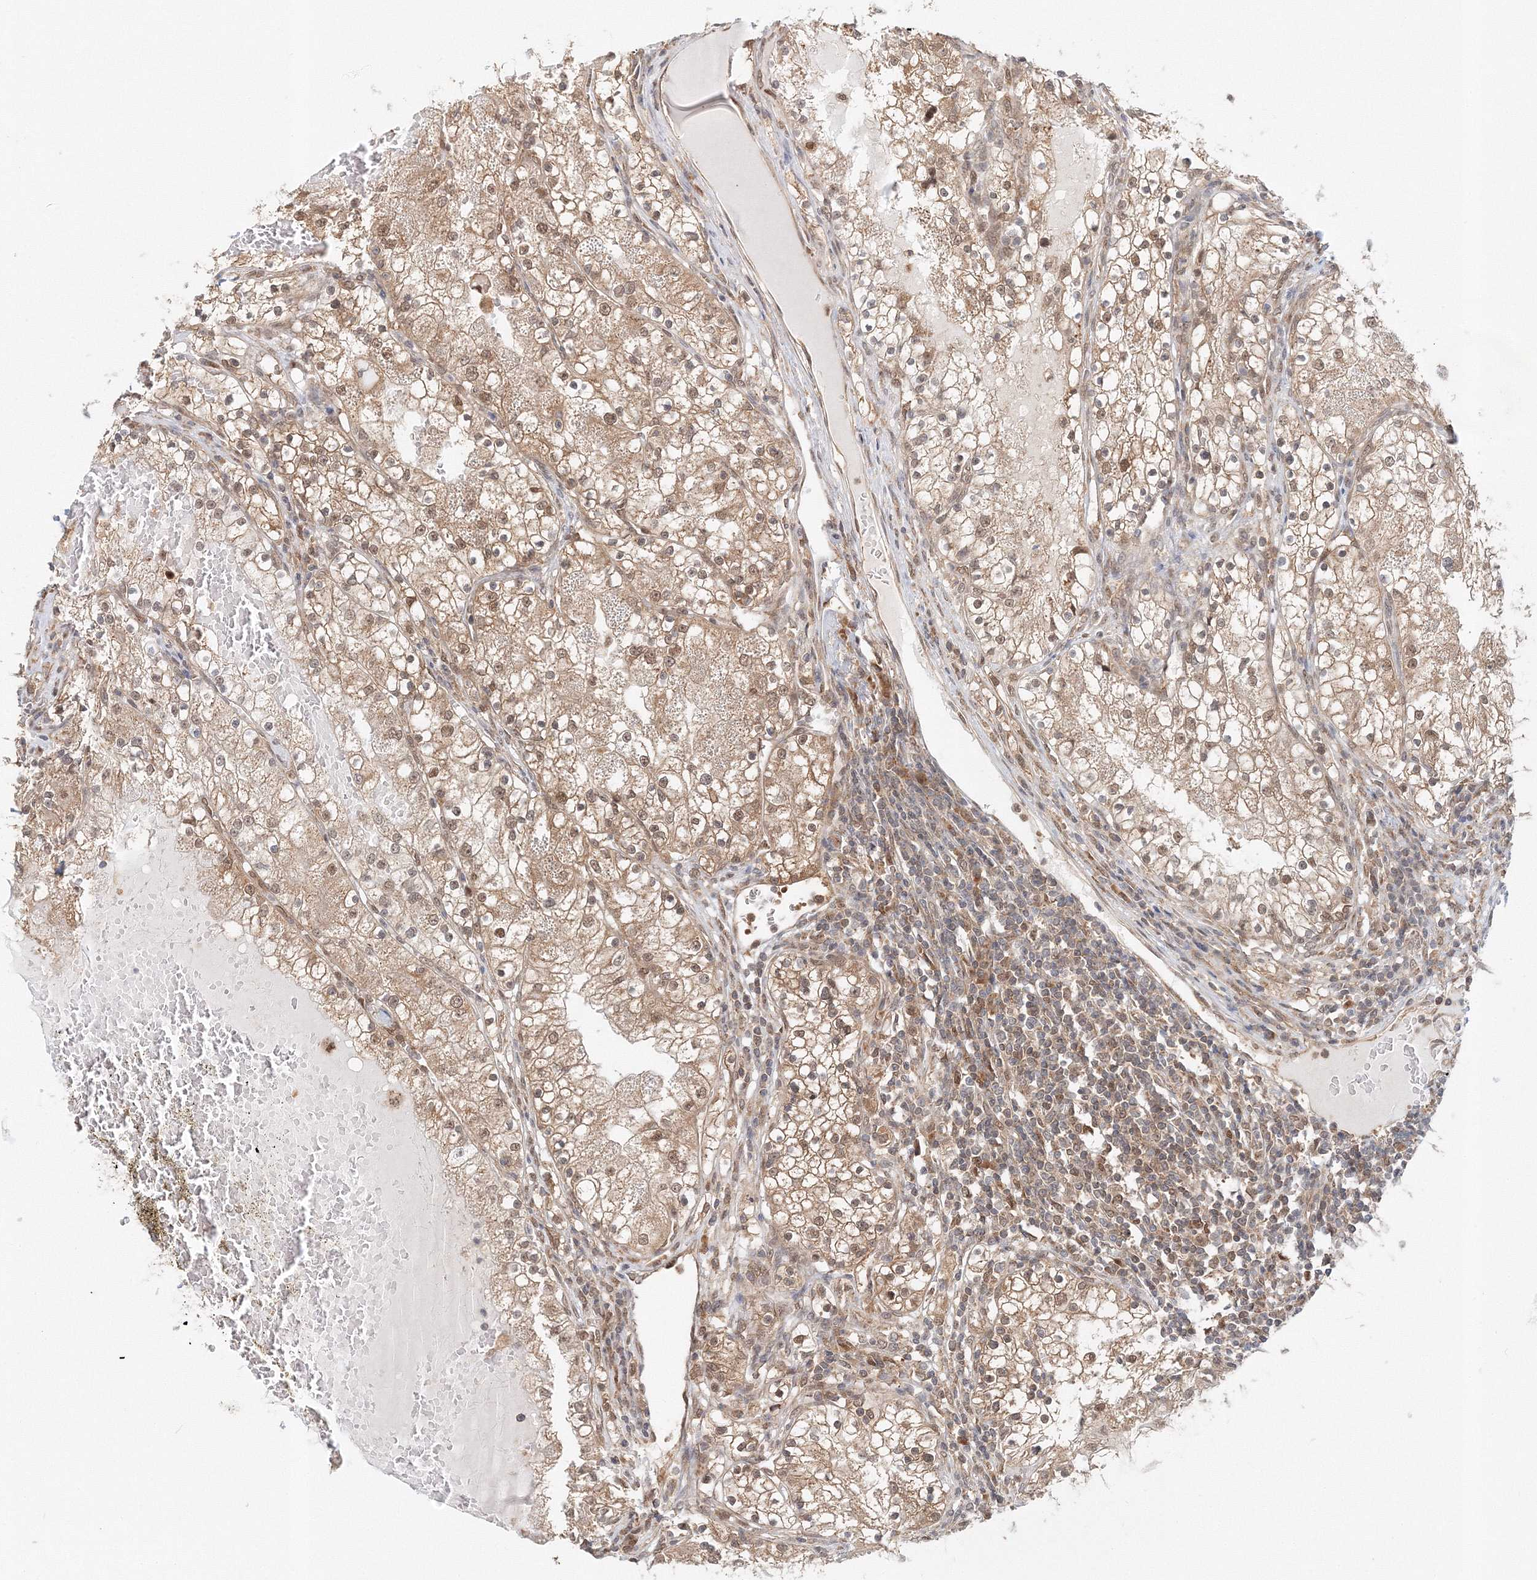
{"staining": {"intensity": "moderate", "quantity": ">75%", "location": "cytoplasmic/membranous,nuclear"}, "tissue": "renal cancer", "cell_type": "Tumor cells", "image_type": "cancer", "snomed": [{"axis": "morphology", "description": "Normal tissue, NOS"}, {"axis": "morphology", "description": "Adenocarcinoma, NOS"}, {"axis": "topography", "description": "Kidney"}], "caption": "The histopathology image demonstrates a brown stain indicating the presence of a protein in the cytoplasmic/membranous and nuclear of tumor cells in renal cancer.", "gene": "PSMD6", "patient": {"sex": "male", "age": 68}}